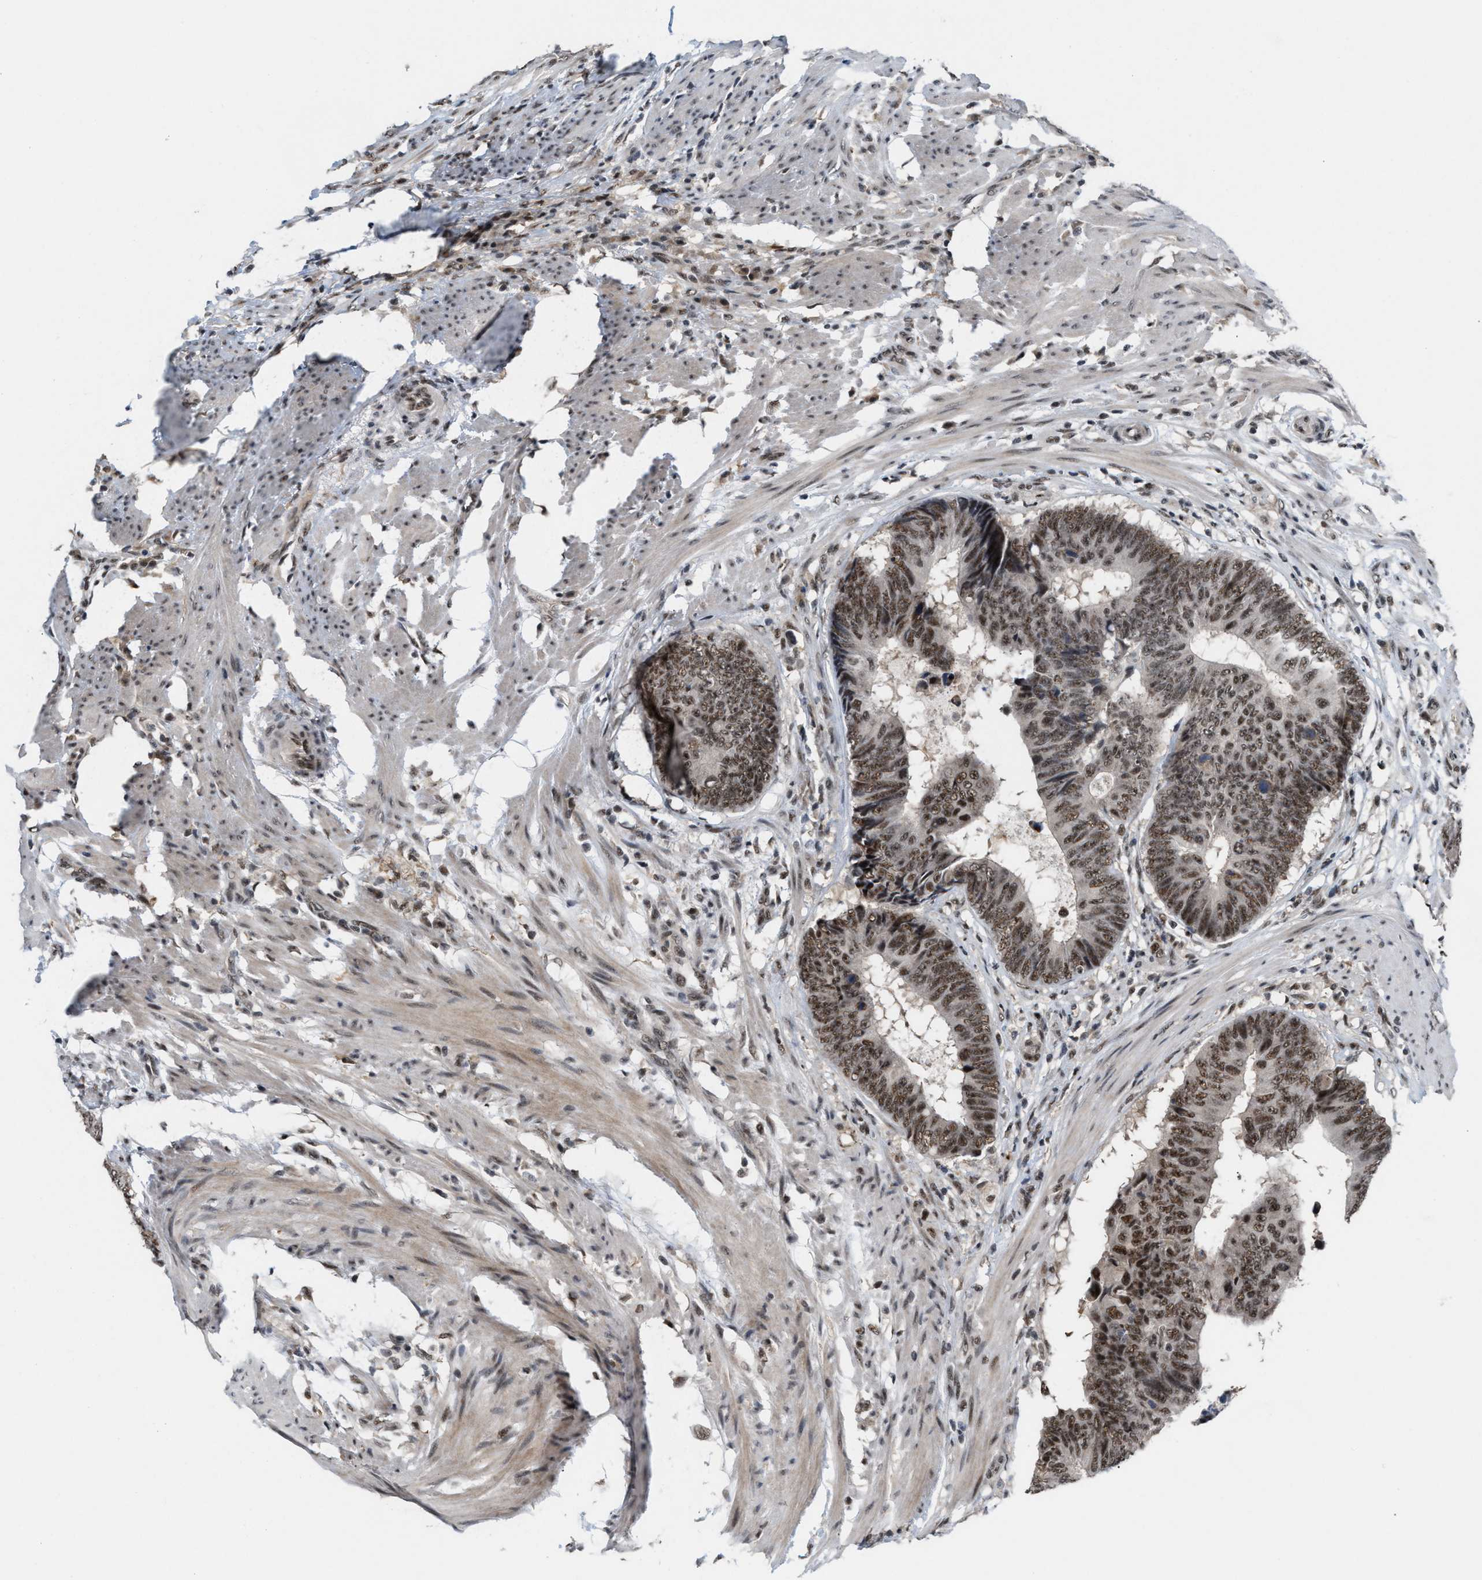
{"staining": {"intensity": "strong", "quantity": ">75%", "location": "nuclear"}, "tissue": "colorectal cancer", "cell_type": "Tumor cells", "image_type": "cancer", "snomed": [{"axis": "morphology", "description": "Adenocarcinoma, NOS"}, {"axis": "topography", "description": "Colon"}], "caption": "Immunohistochemistry (DAB) staining of colorectal adenocarcinoma shows strong nuclear protein staining in about >75% of tumor cells.", "gene": "PRPF4", "patient": {"sex": "male", "age": 56}}